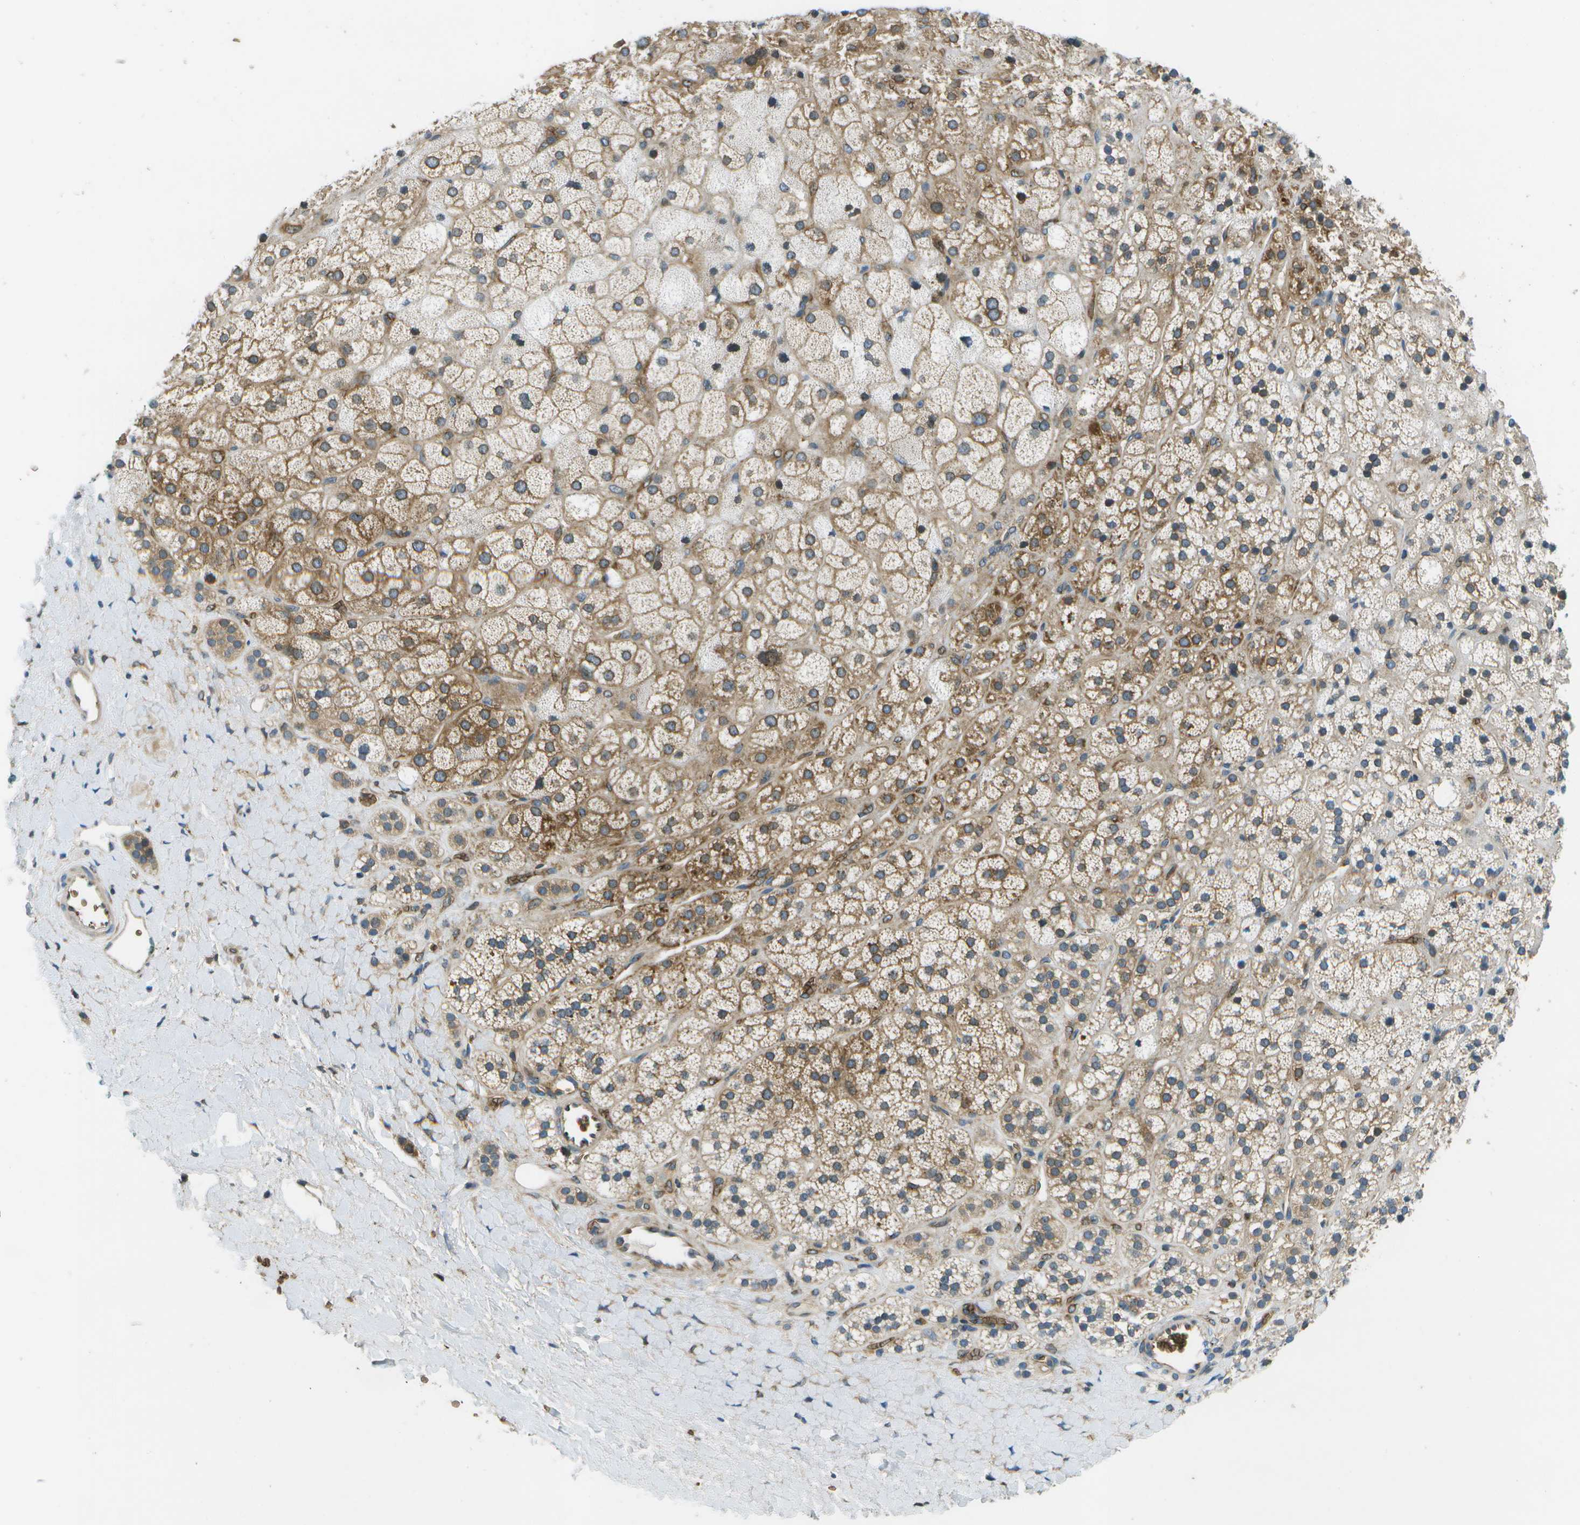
{"staining": {"intensity": "moderate", "quantity": ">75%", "location": "cytoplasmic/membranous"}, "tissue": "adrenal gland", "cell_type": "Glandular cells", "image_type": "normal", "snomed": [{"axis": "morphology", "description": "Normal tissue, NOS"}, {"axis": "topography", "description": "Adrenal gland"}], "caption": "An image of human adrenal gland stained for a protein shows moderate cytoplasmic/membranous brown staining in glandular cells.", "gene": "CTIF", "patient": {"sex": "male", "age": 56}}